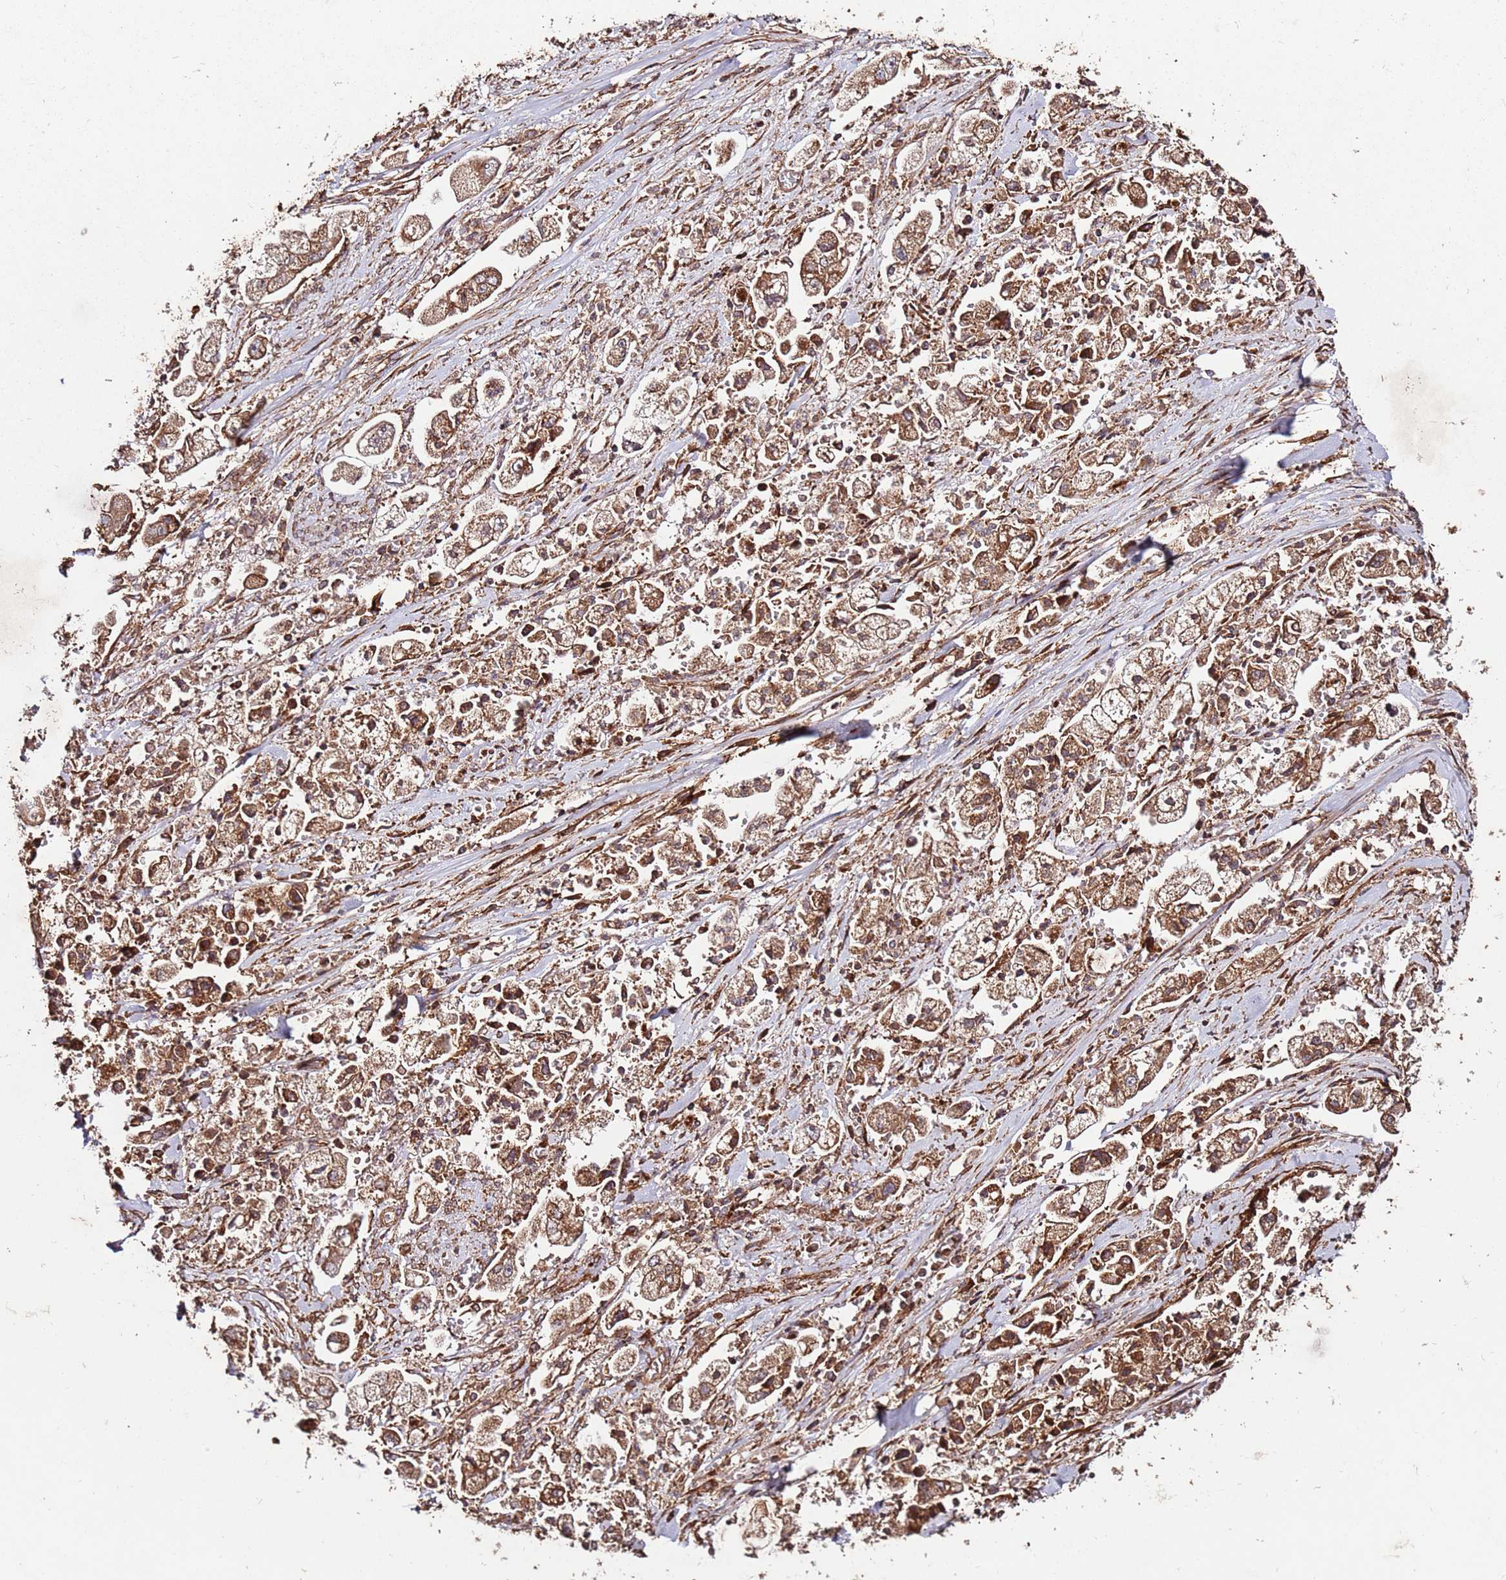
{"staining": {"intensity": "moderate", "quantity": ">75%", "location": "cytoplasmic/membranous"}, "tissue": "stomach cancer", "cell_type": "Tumor cells", "image_type": "cancer", "snomed": [{"axis": "morphology", "description": "Adenocarcinoma, NOS"}, {"axis": "topography", "description": "Stomach"}], "caption": "Adenocarcinoma (stomach) was stained to show a protein in brown. There is medium levels of moderate cytoplasmic/membranous staining in approximately >75% of tumor cells.", "gene": "FAM186A", "patient": {"sex": "male", "age": 62}}